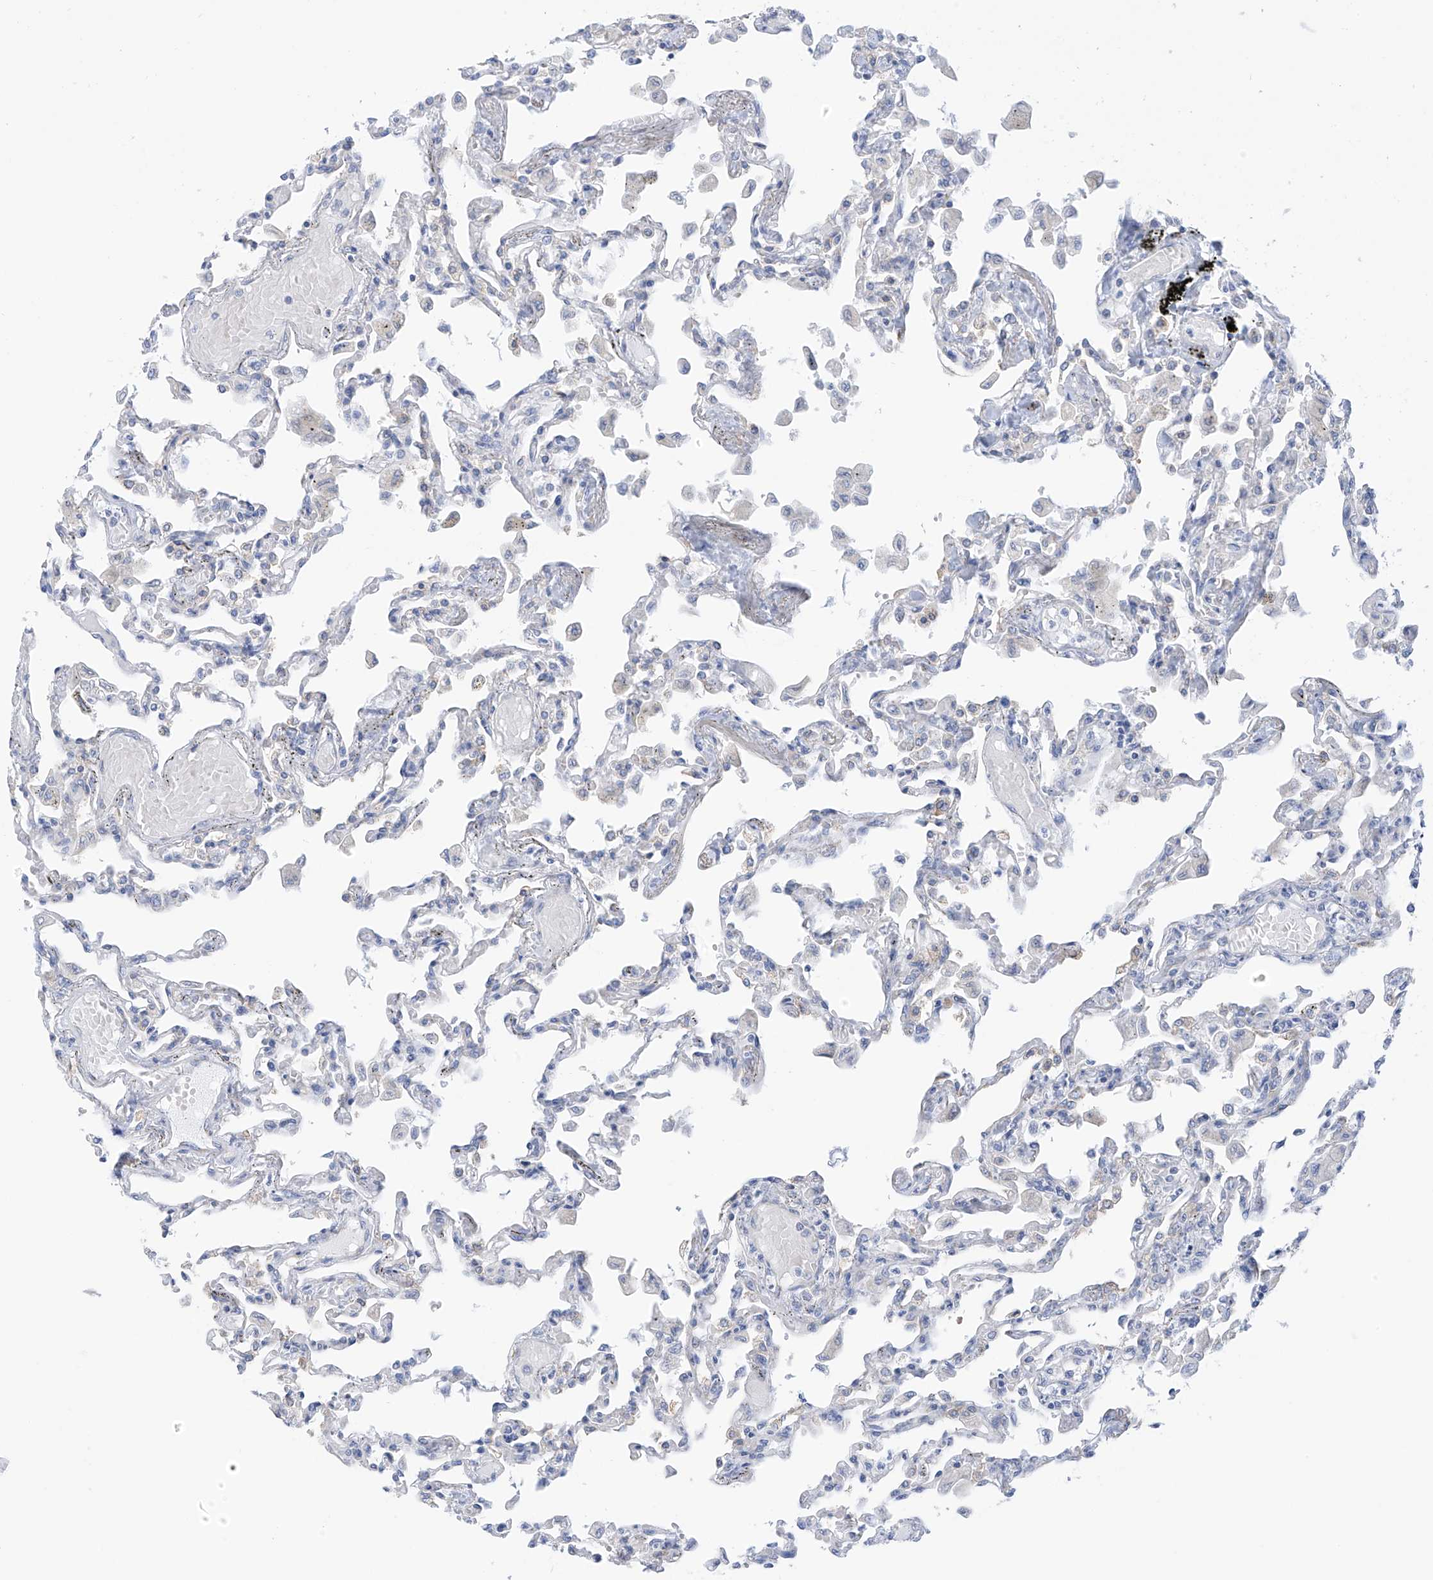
{"staining": {"intensity": "weak", "quantity": "<25%", "location": "cytoplasmic/membranous"}, "tissue": "lung", "cell_type": "Alveolar cells", "image_type": "normal", "snomed": [{"axis": "morphology", "description": "Normal tissue, NOS"}, {"axis": "topography", "description": "Bronchus"}, {"axis": "topography", "description": "Lung"}], "caption": "IHC of normal lung shows no staining in alveolar cells. (Brightfield microscopy of DAB (3,3'-diaminobenzidine) immunohistochemistry (IHC) at high magnification).", "gene": "RCN2", "patient": {"sex": "female", "age": 49}}